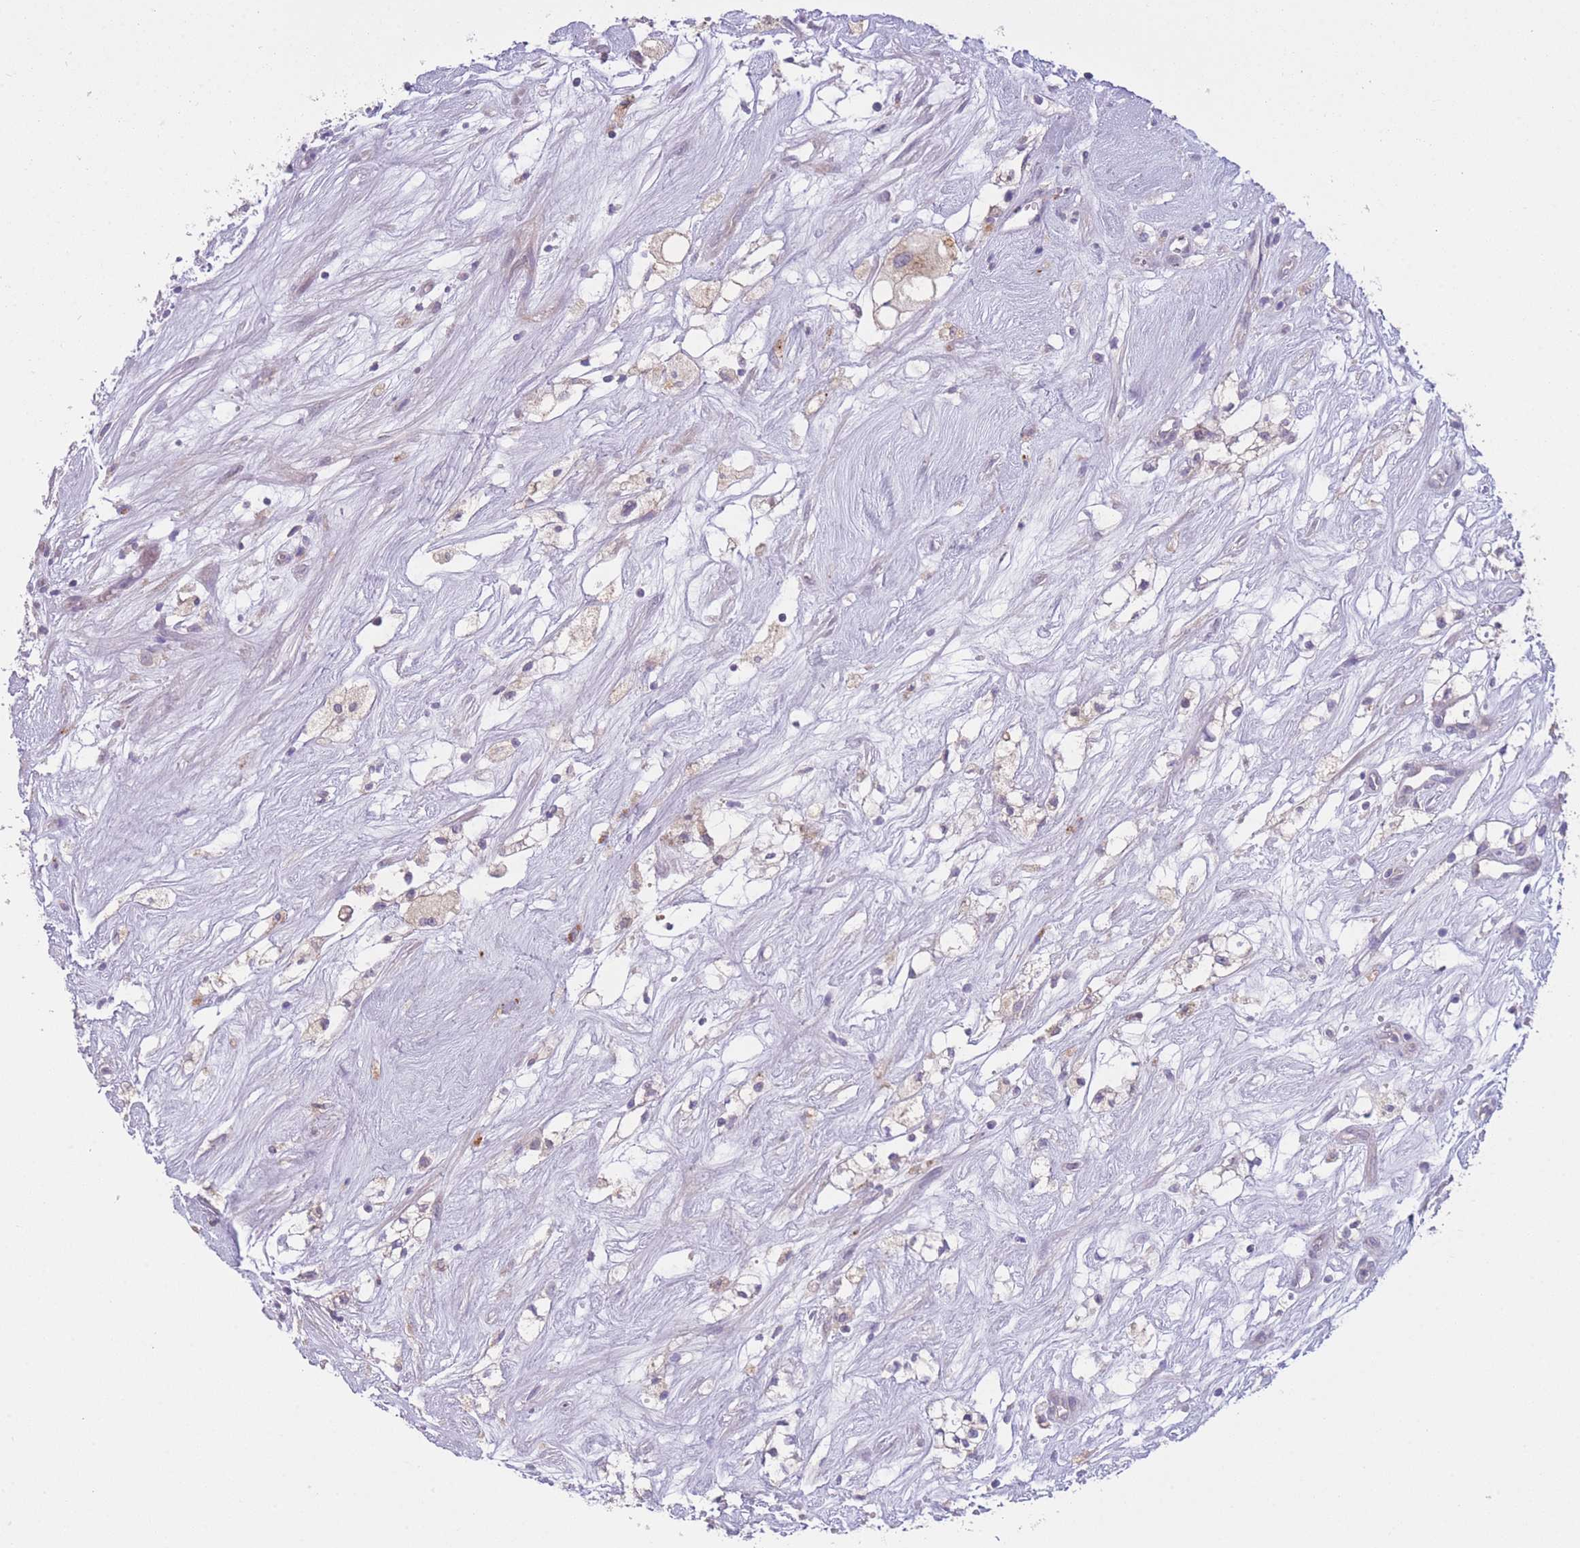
{"staining": {"intensity": "weak", "quantity": "<25%", "location": "cytoplasmic/membranous"}, "tissue": "renal cancer", "cell_type": "Tumor cells", "image_type": "cancer", "snomed": [{"axis": "morphology", "description": "Adenocarcinoma, NOS"}, {"axis": "topography", "description": "Kidney"}], "caption": "A high-resolution photomicrograph shows IHC staining of renal cancer (adenocarcinoma), which displays no significant positivity in tumor cells.", "gene": "CCT6B", "patient": {"sex": "male", "age": 59}}